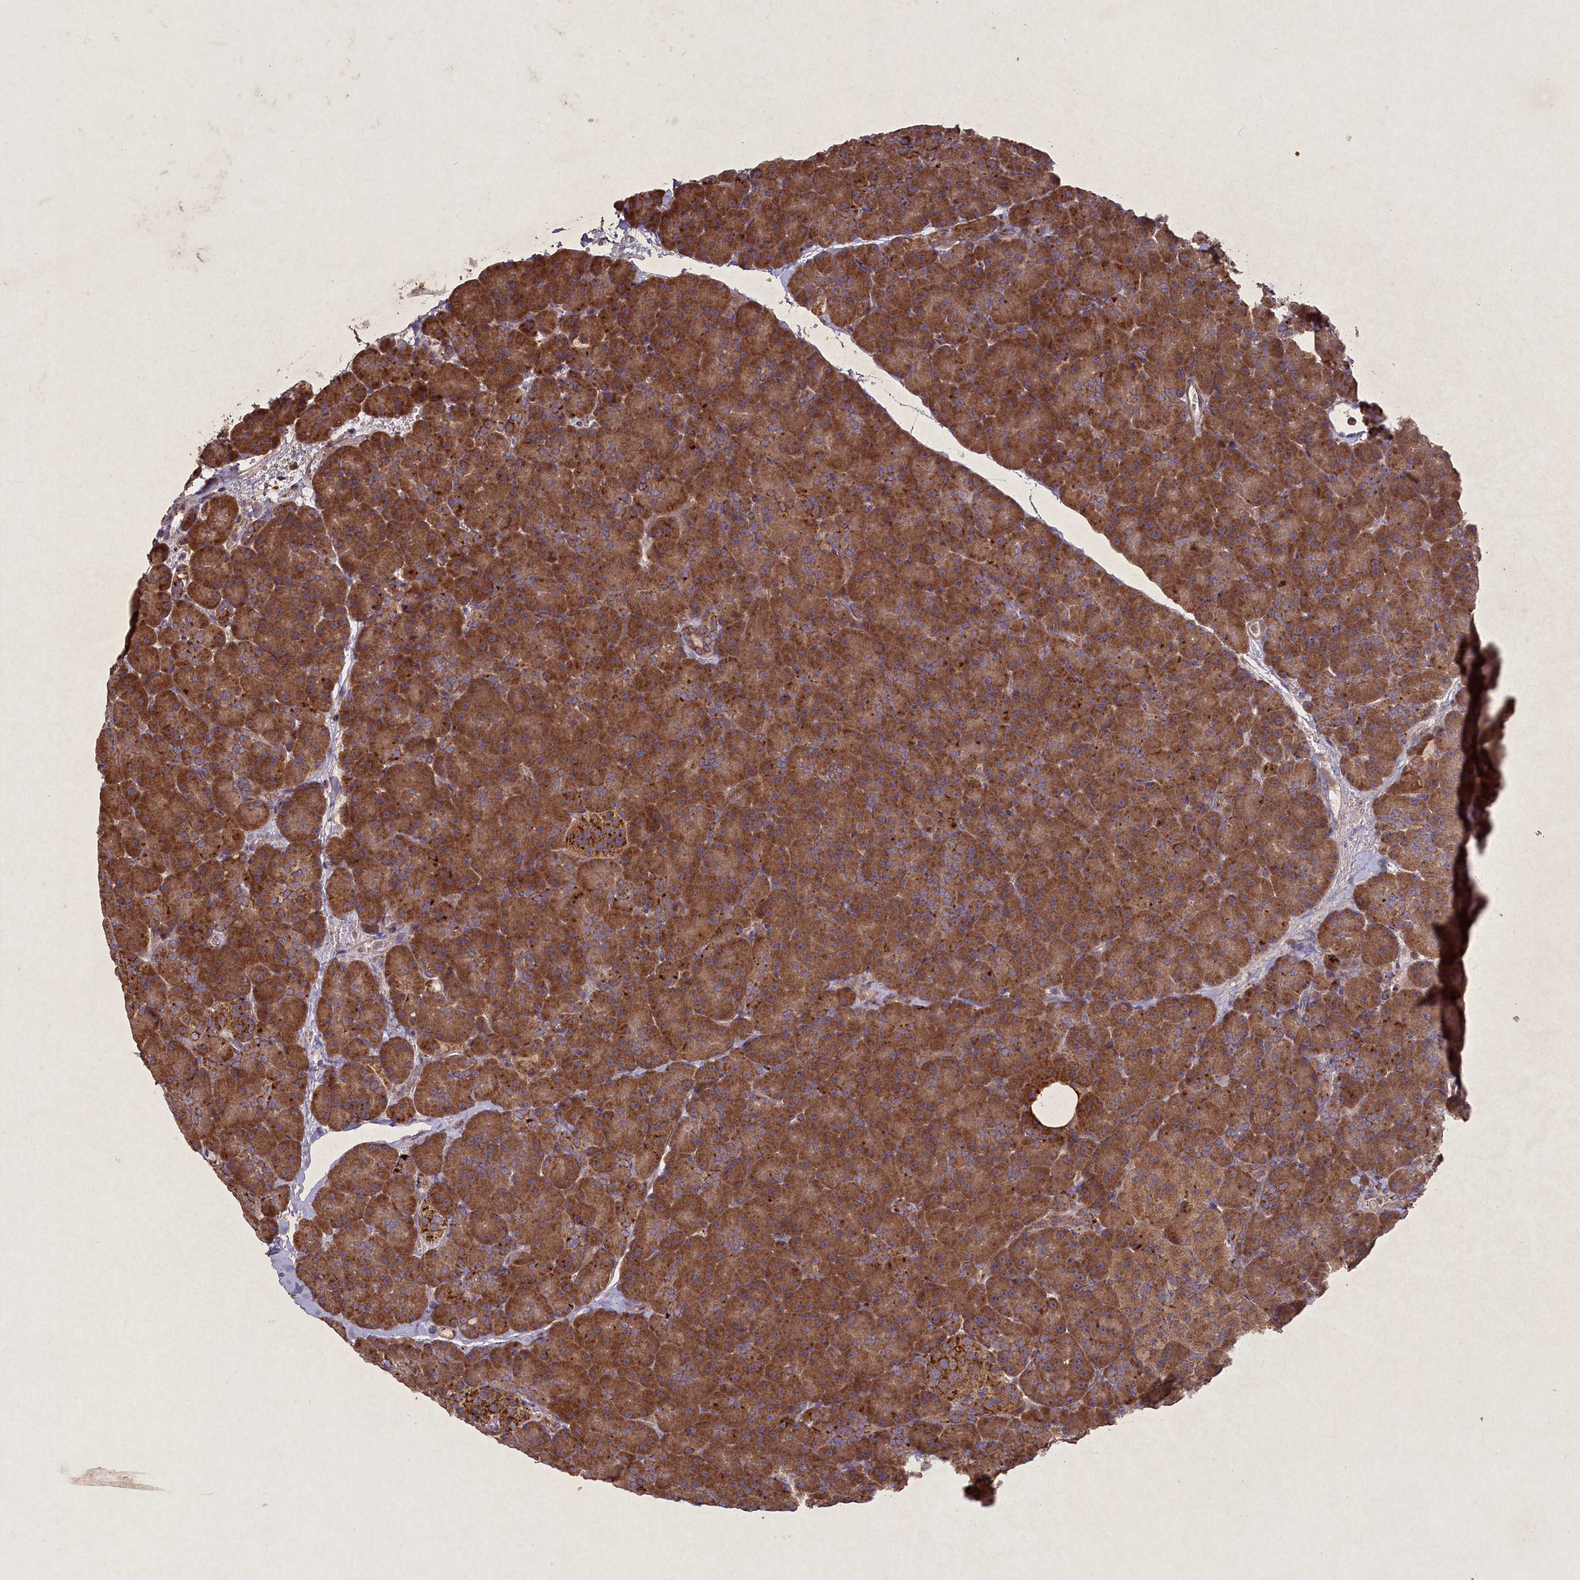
{"staining": {"intensity": "strong", "quantity": ">75%", "location": "cytoplasmic/membranous"}, "tissue": "pancreas", "cell_type": "Exocrine glandular cells", "image_type": "normal", "snomed": [{"axis": "morphology", "description": "Normal tissue, NOS"}, {"axis": "topography", "description": "Pancreas"}], "caption": "An image of pancreas stained for a protein exhibits strong cytoplasmic/membranous brown staining in exocrine glandular cells.", "gene": "CIAO2B", "patient": {"sex": "male", "age": 36}}